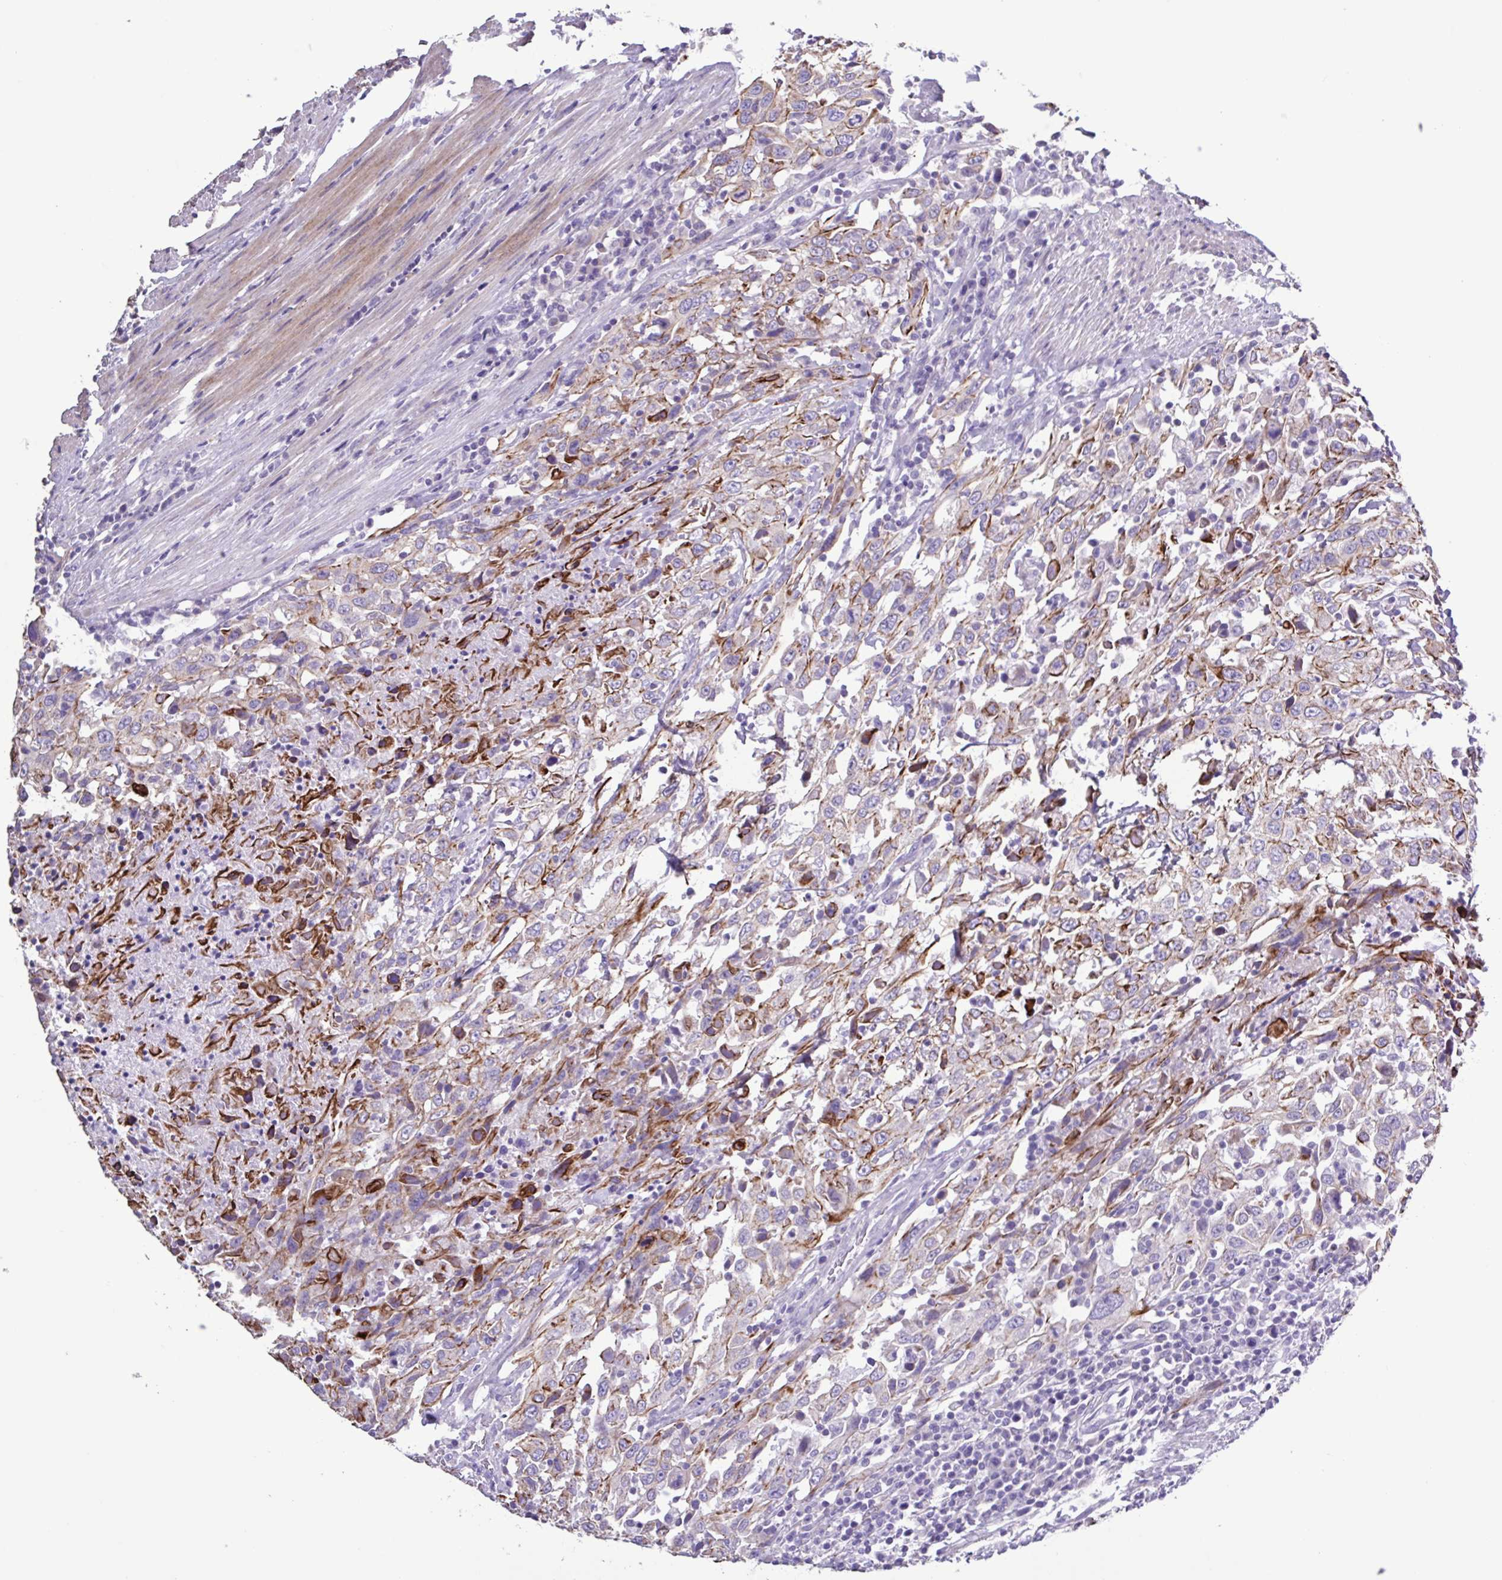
{"staining": {"intensity": "moderate", "quantity": "<25%", "location": "cytoplasmic/membranous"}, "tissue": "urothelial cancer", "cell_type": "Tumor cells", "image_type": "cancer", "snomed": [{"axis": "morphology", "description": "Urothelial carcinoma, High grade"}, {"axis": "topography", "description": "Urinary bladder"}], "caption": "Urothelial cancer stained for a protein shows moderate cytoplasmic/membranous positivity in tumor cells.", "gene": "PLA2G4E", "patient": {"sex": "male", "age": 61}}